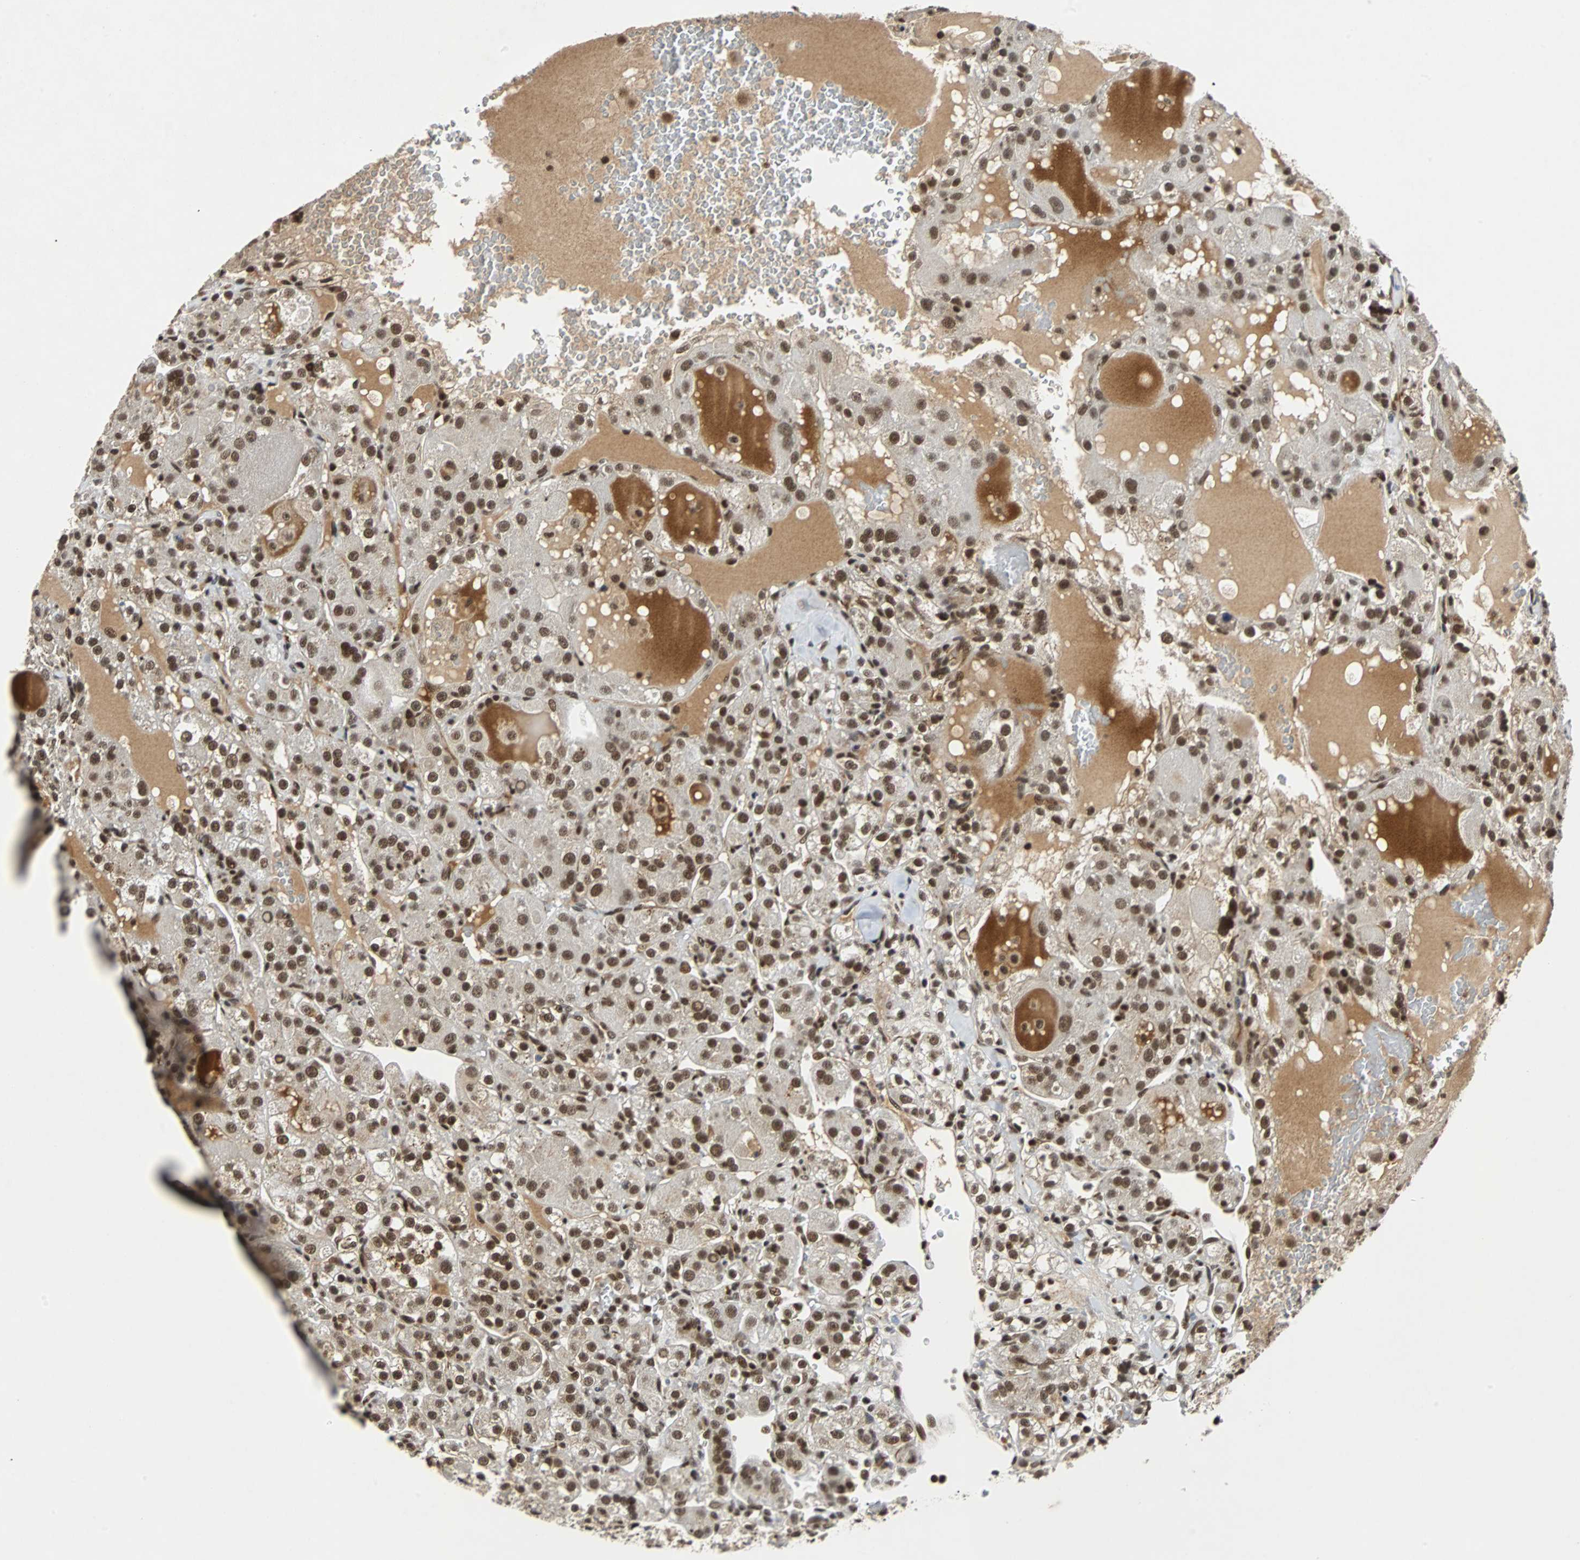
{"staining": {"intensity": "strong", "quantity": ">75%", "location": "nuclear"}, "tissue": "renal cancer", "cell_type": "Tumor cells", "image_type": "cancer", "snomed": [{"axis": "morphology", "description": "Normal tissue, NOS"}, {"axis": "morphology", "description": "Adenocarcinoma, NOS"}, {"axis": "topography", "description": "Kidney"}], "caption": "Protein expression analysis of human renal cancer (adenocarcinoma) reveals strong nuclear positivity in approximately >75% of tumor cells.", "gene": "TAF5", "patient": {"sex": "male", "age": 61}}